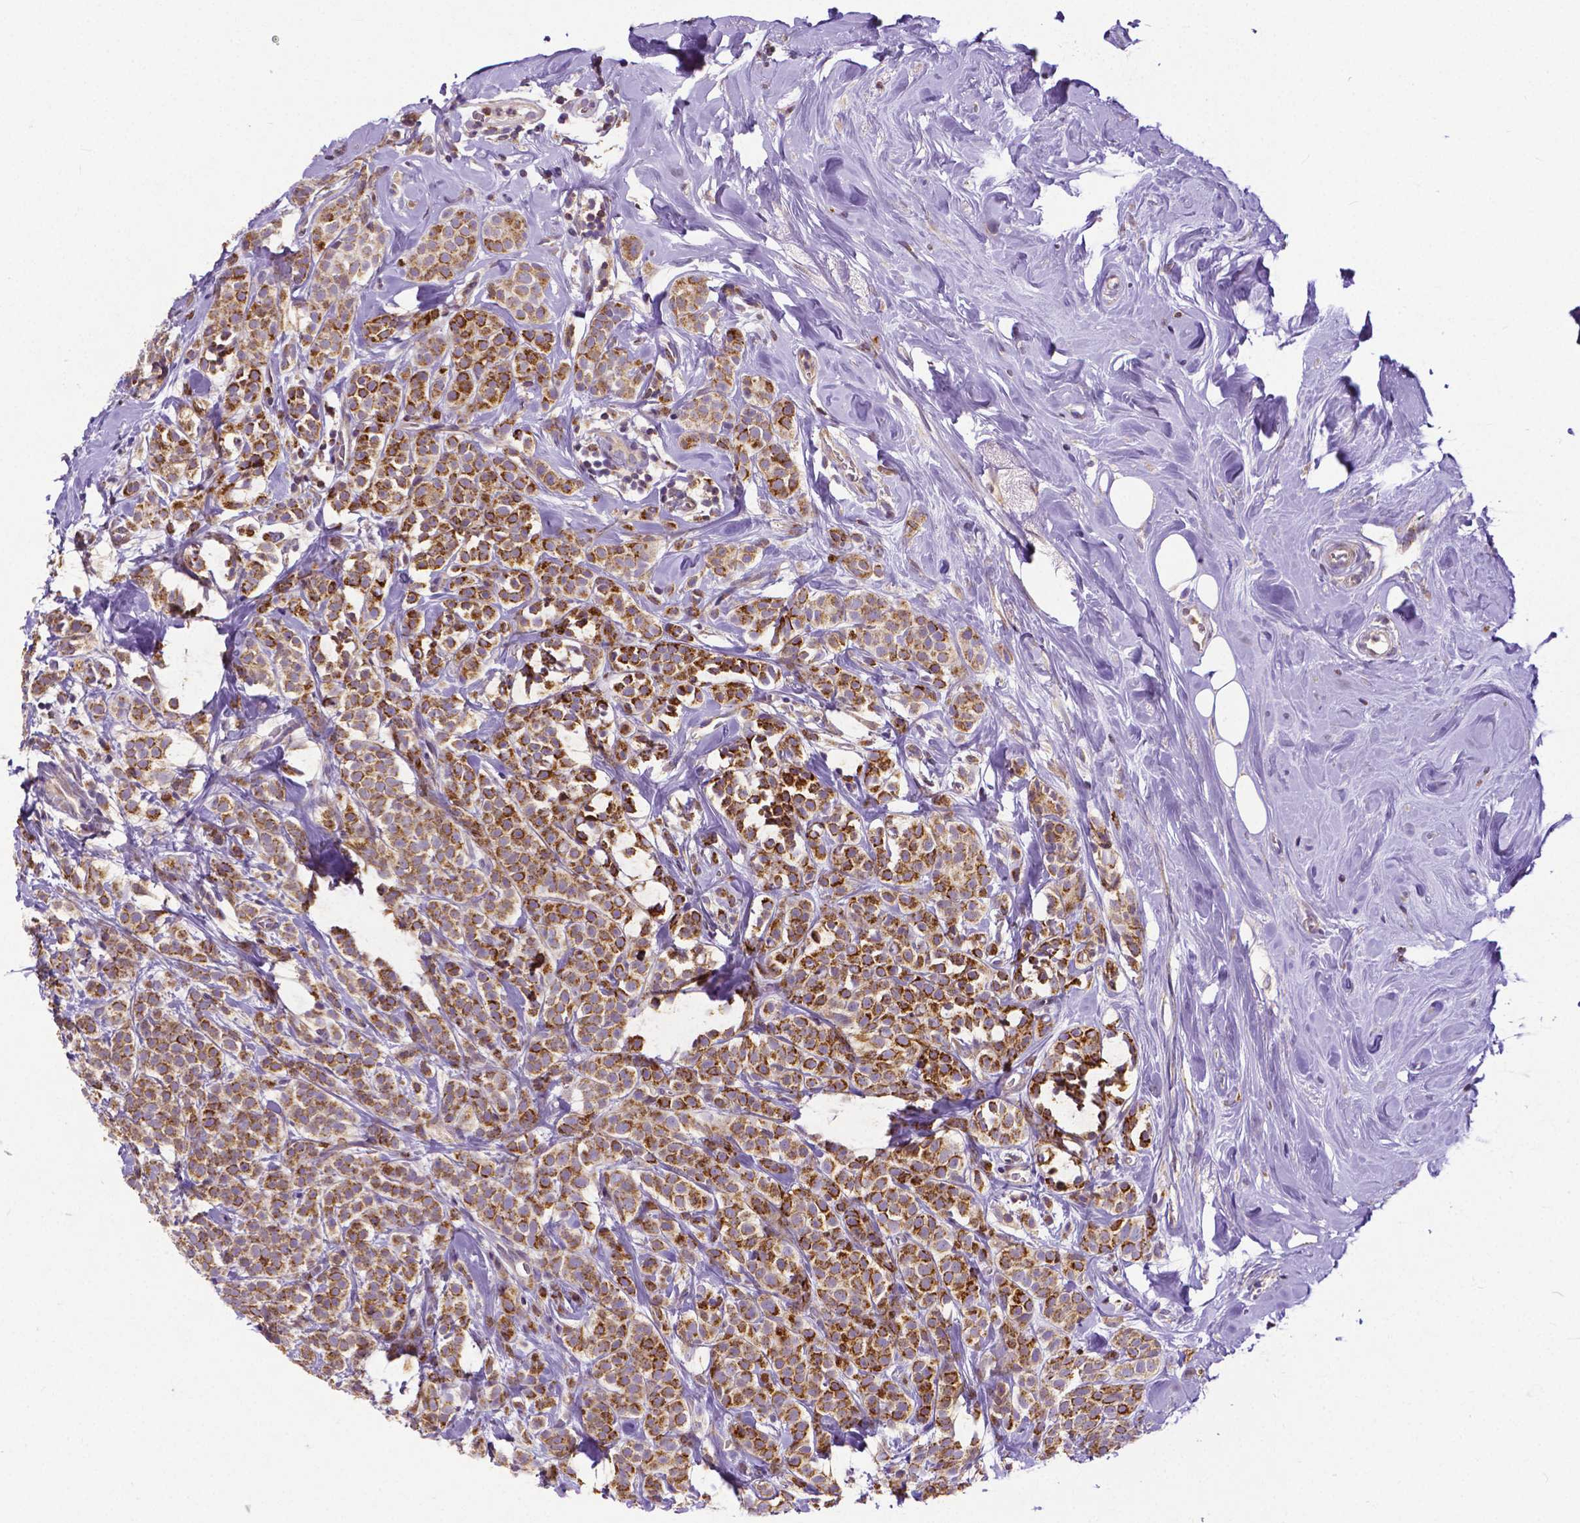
{"staining": {"intensity": "strong", "quantity": ">75%", "location": "cytoplasmic/membranous"}, "tissue": "breast cancer", "cell_type": "Tumor cells", "image_type": "cancer", "snomed": [{"axis": "morphology", "description": "Lobular carcinoma"}, {"axis": "topography", "description": "Breast"}], "caption": "Breast cancer (lobular carcinoma) tissue displays strong cytoplasmic/membranous staining in approximately >75% of tumor cells, visualized by immunohistochemistry. Immunohistochemistry stains the protein of interest in brown and the nuclei are stained blue.", "gene": "MCL1", "patient": {"sex": "female", "age": 49}}